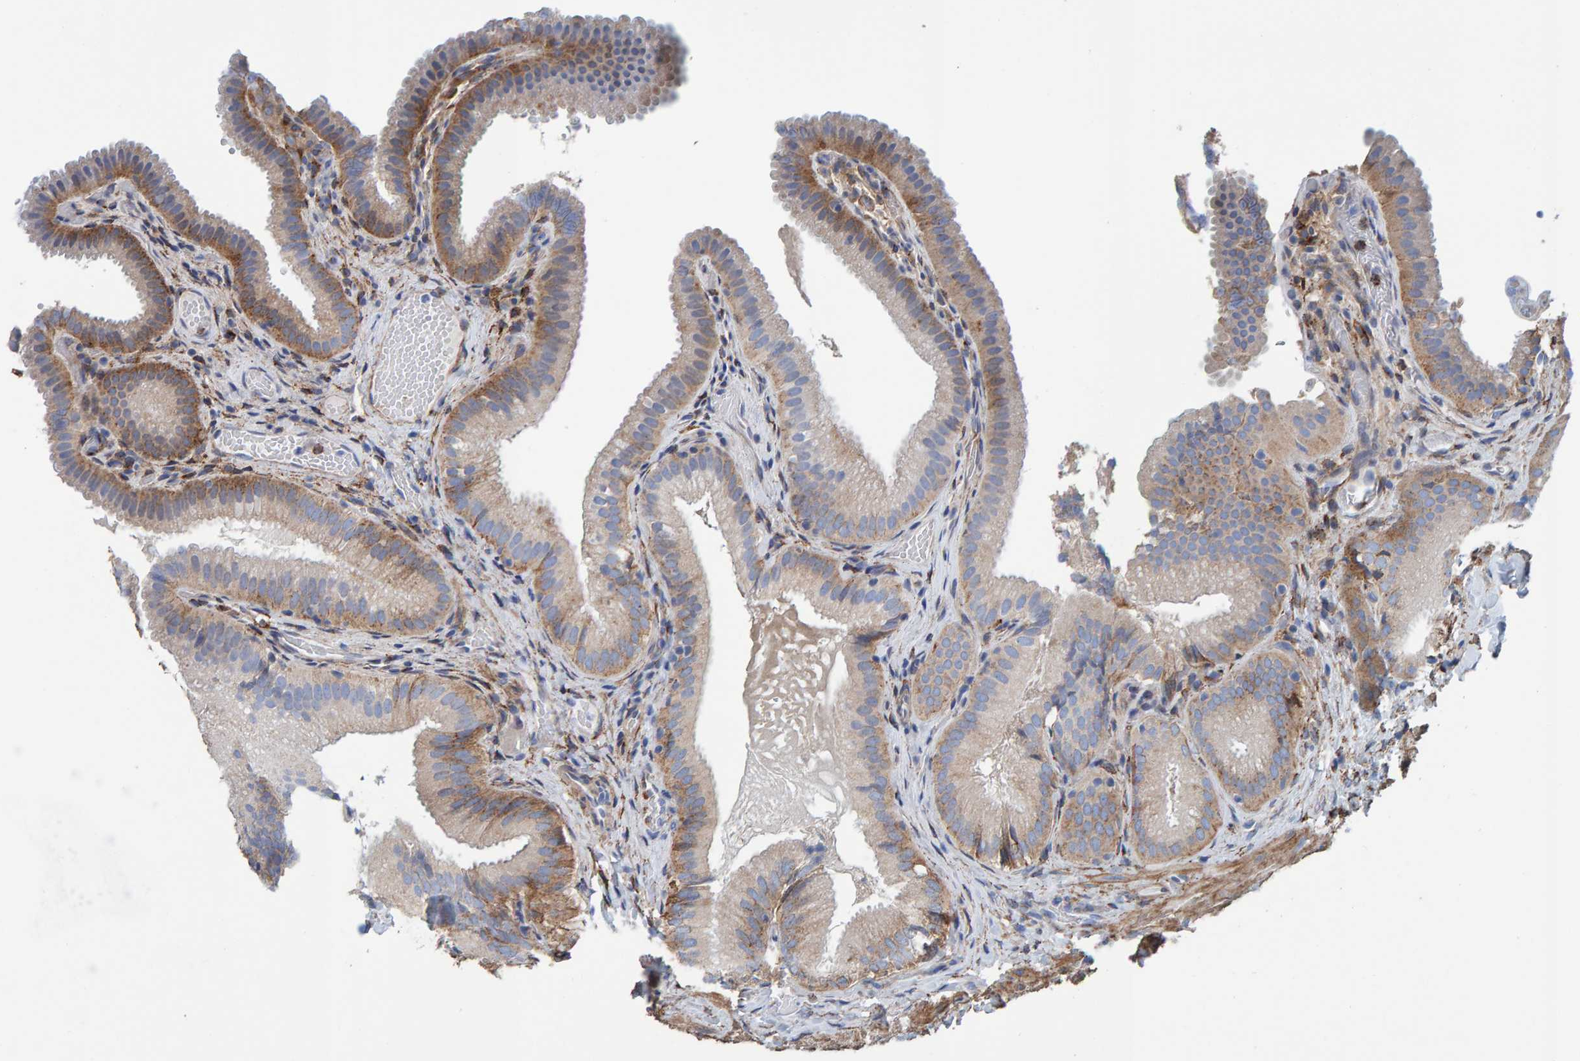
{"staining": {"intensity": "moderate", "quantity": ">75%", "location": "cytoplasmic/membranous"}, "tissue": "gallbladder", "cell_type": "Glandular cells", "image_type": "normal", "snomed": [{"axis": "morphology", "description": "Normal tissue, NOS"}, {"axis": "topography", "description": "Gallbladder"}], "caption": "Glandular cells exhibit medium levels of moderate cytoplasmic/membranous expression in approximately >75% of cells in normal human gallbladder. The staining is performed using DAB brown chromogen to label protein expression. The nuclei are counter-stained blue using hematoxylin.", "gene": "LRP1", "patient": {"sex": "female", "age": 30}}